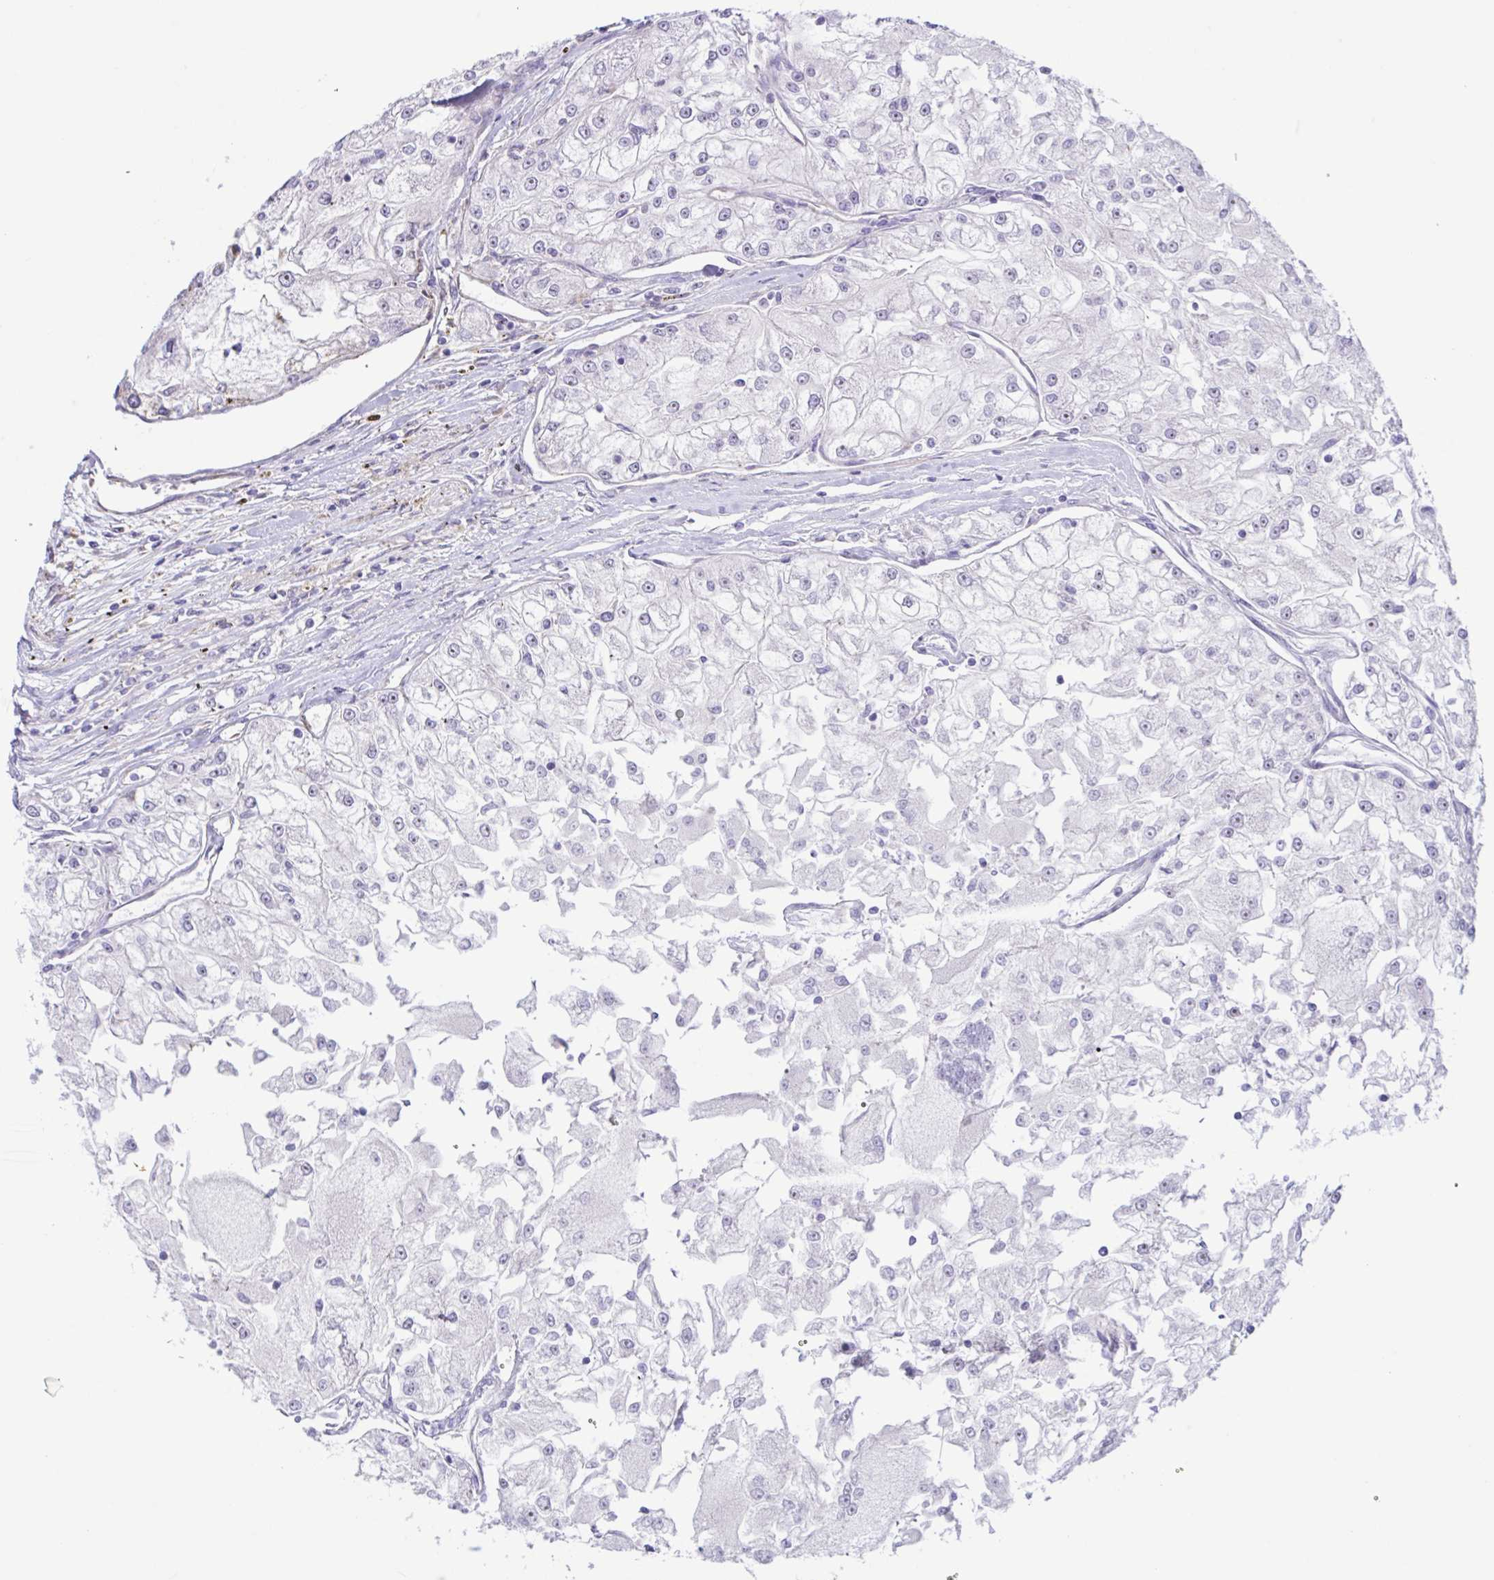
{"staining": {"intensity": "negative", "quantity": "none", "location": "none"}, "tissue": "renal cancer", "cell_type": "Tumor cells", "image_type": "cancer", "snomed": [{"axis": "morphology", "description": "Adenocarcinoma, NOS"}, {"axis": "topography", "description": "Kidney"}], "caption": "Immunohistochemistry (IHC) of renal adenocarcinoma exhibits no positivity in tumor cells. (Brightfield microscopy of DAB immunohistochemistry at high magnification).", "gene": "DSC3", "patient": {"sex": "female", "age": 72}}